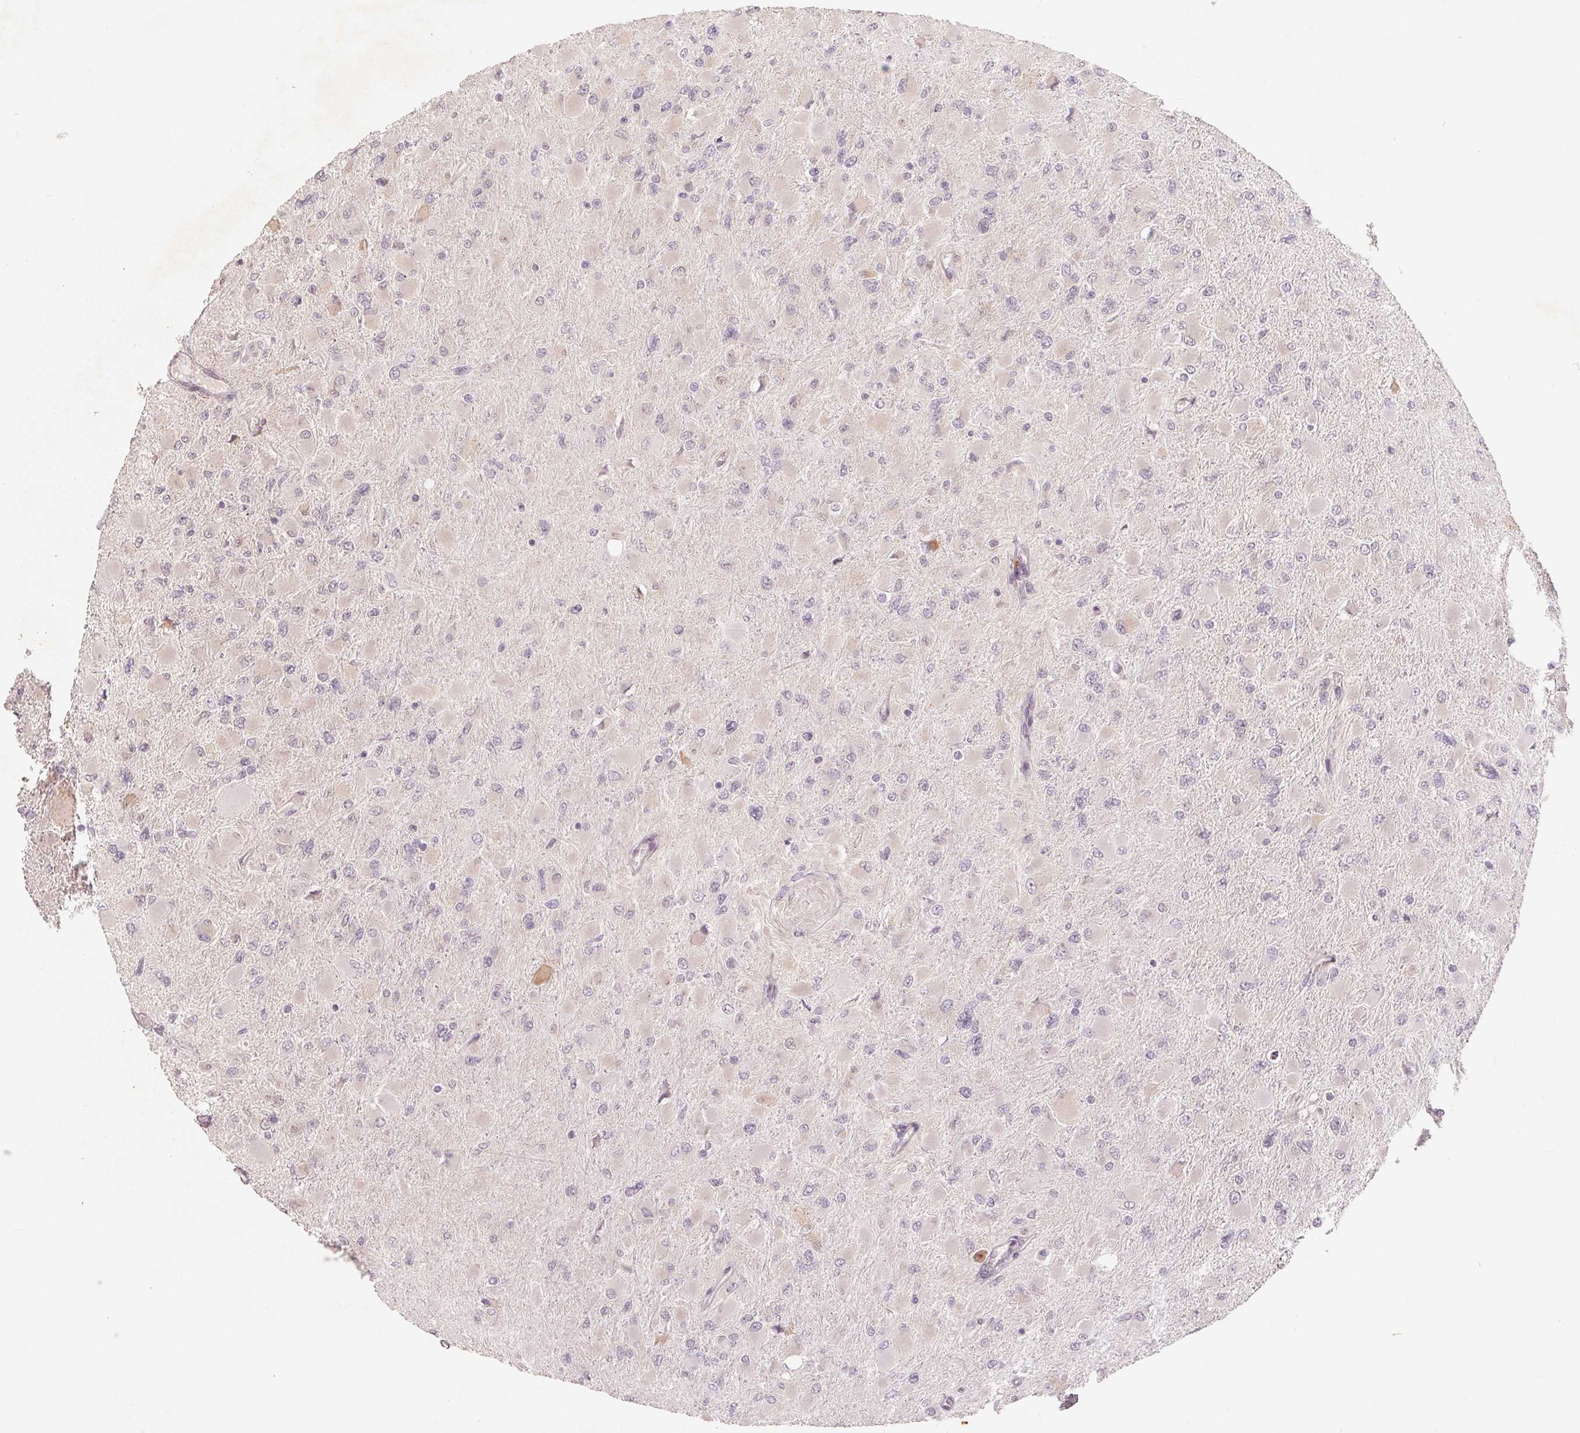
{"staining": {"intensity": "negative", "quantity": "none", "location": "none"}, "tissue": "glioma", "cell_type": "Tumor cells", "image_type": "cancer", "snomed": [{"axis": "morphology", "description": "Glioma, malignant, High grade"}, {"axis": "topography", "description": "Cerebral cortex"}], "caption": "Tumor cells show no significant staining in glioma. (DAB immunohistochemistry (IHC) with hematoxylin counter stain).", "gene": "TMSB15B", "patient": {"sex": "female", "age": 36}}